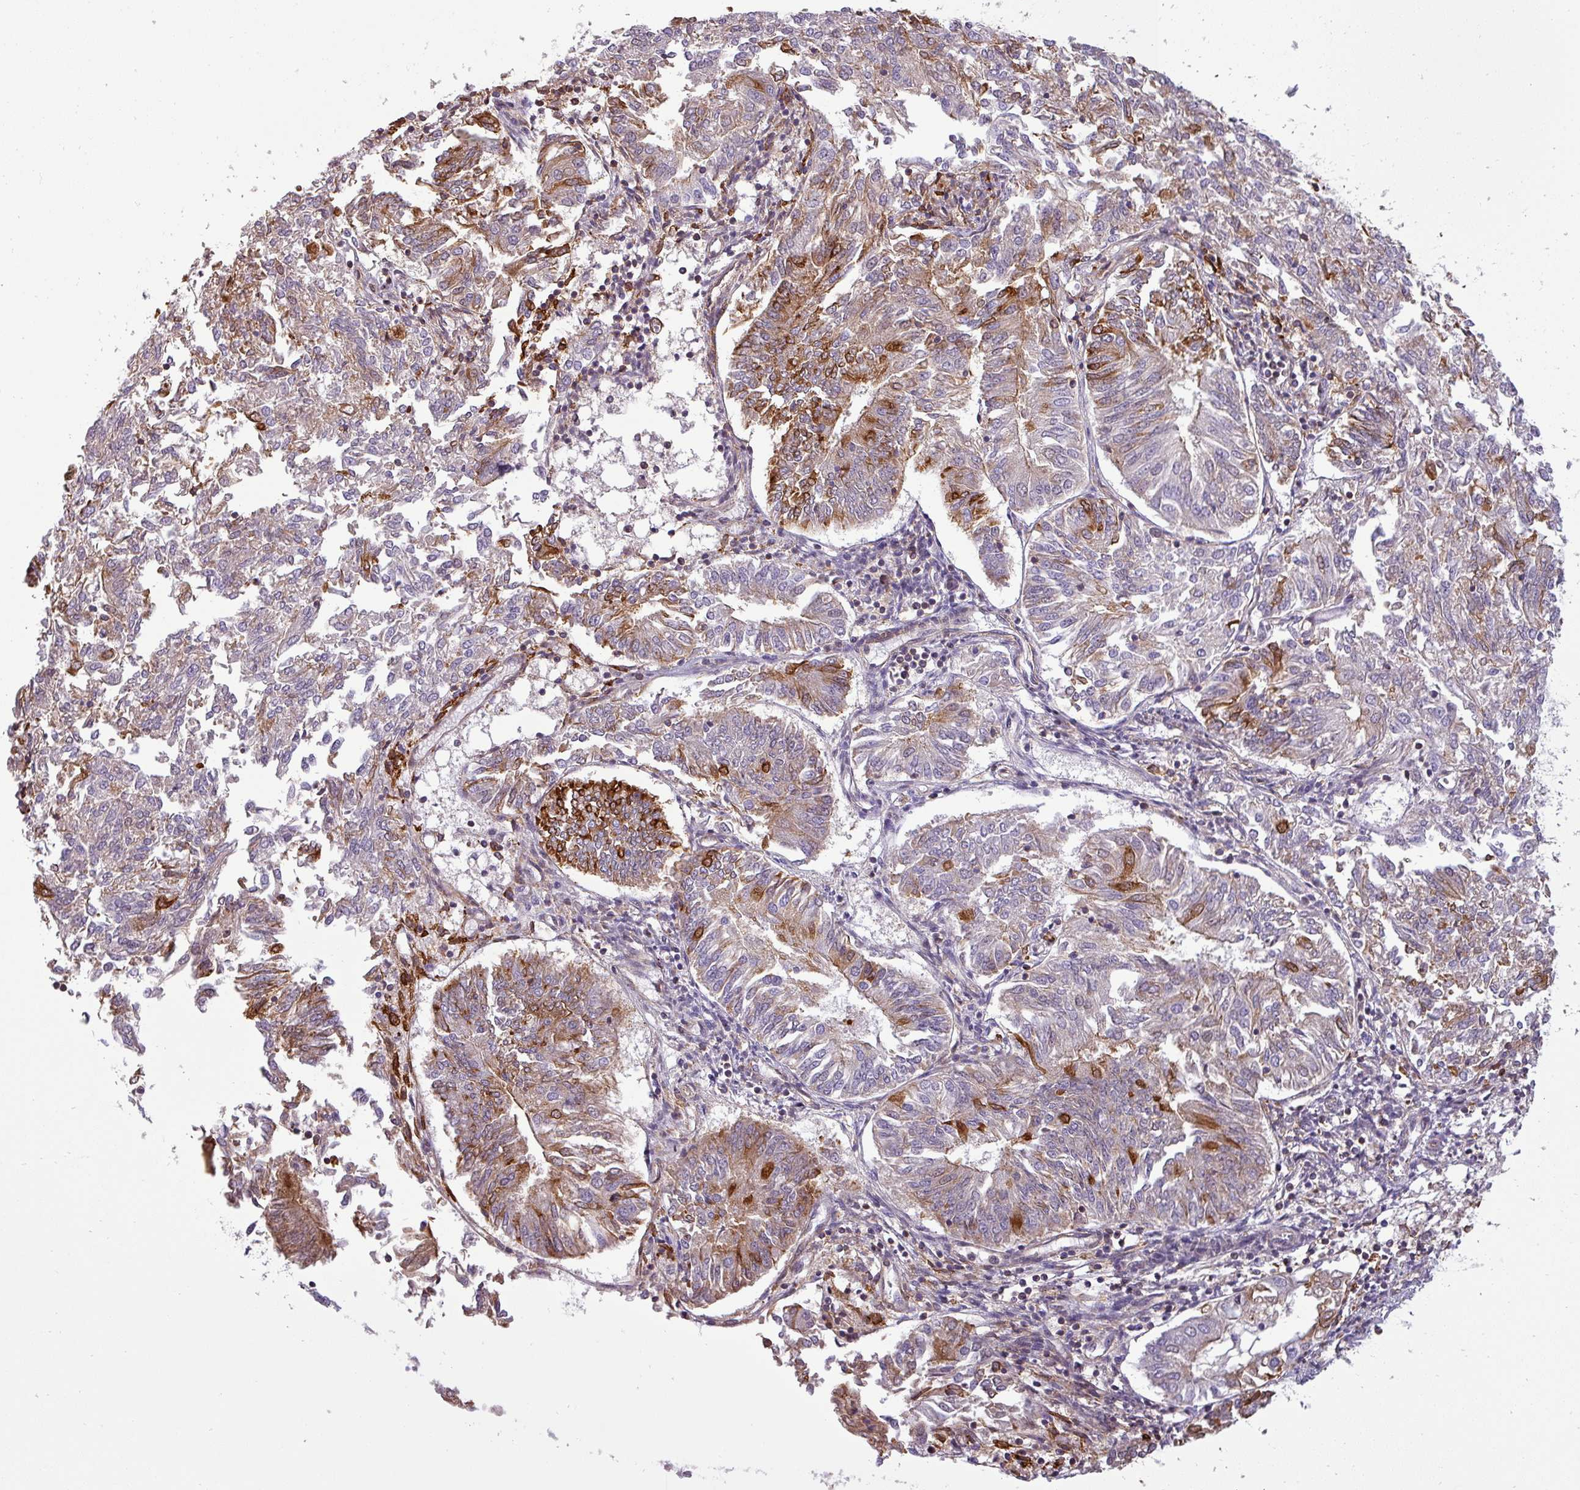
{"staining": {"intensity": "strong", "quantity": "25%-75%", "location": "cytoplasmic/membranous"}, "tissue": "endometrial cancer", "cell_type": "Tumor cells", "image_type": "cancer", "snomed": [{"axis": "morphology", "description": "Adenocarcinoma, NOS"}, {"axis": "topography", "description": "Endometrium"}], "caption": "Immunohistochemical staining of human endometrial cancer (adenocarcinoma) shows high levels of strong cytoplasmic/membranous protein positivity in about 25%-75% of tumor cells.", "gene": "ZNF835", "patient": {"sex": "female", "age": 58}}